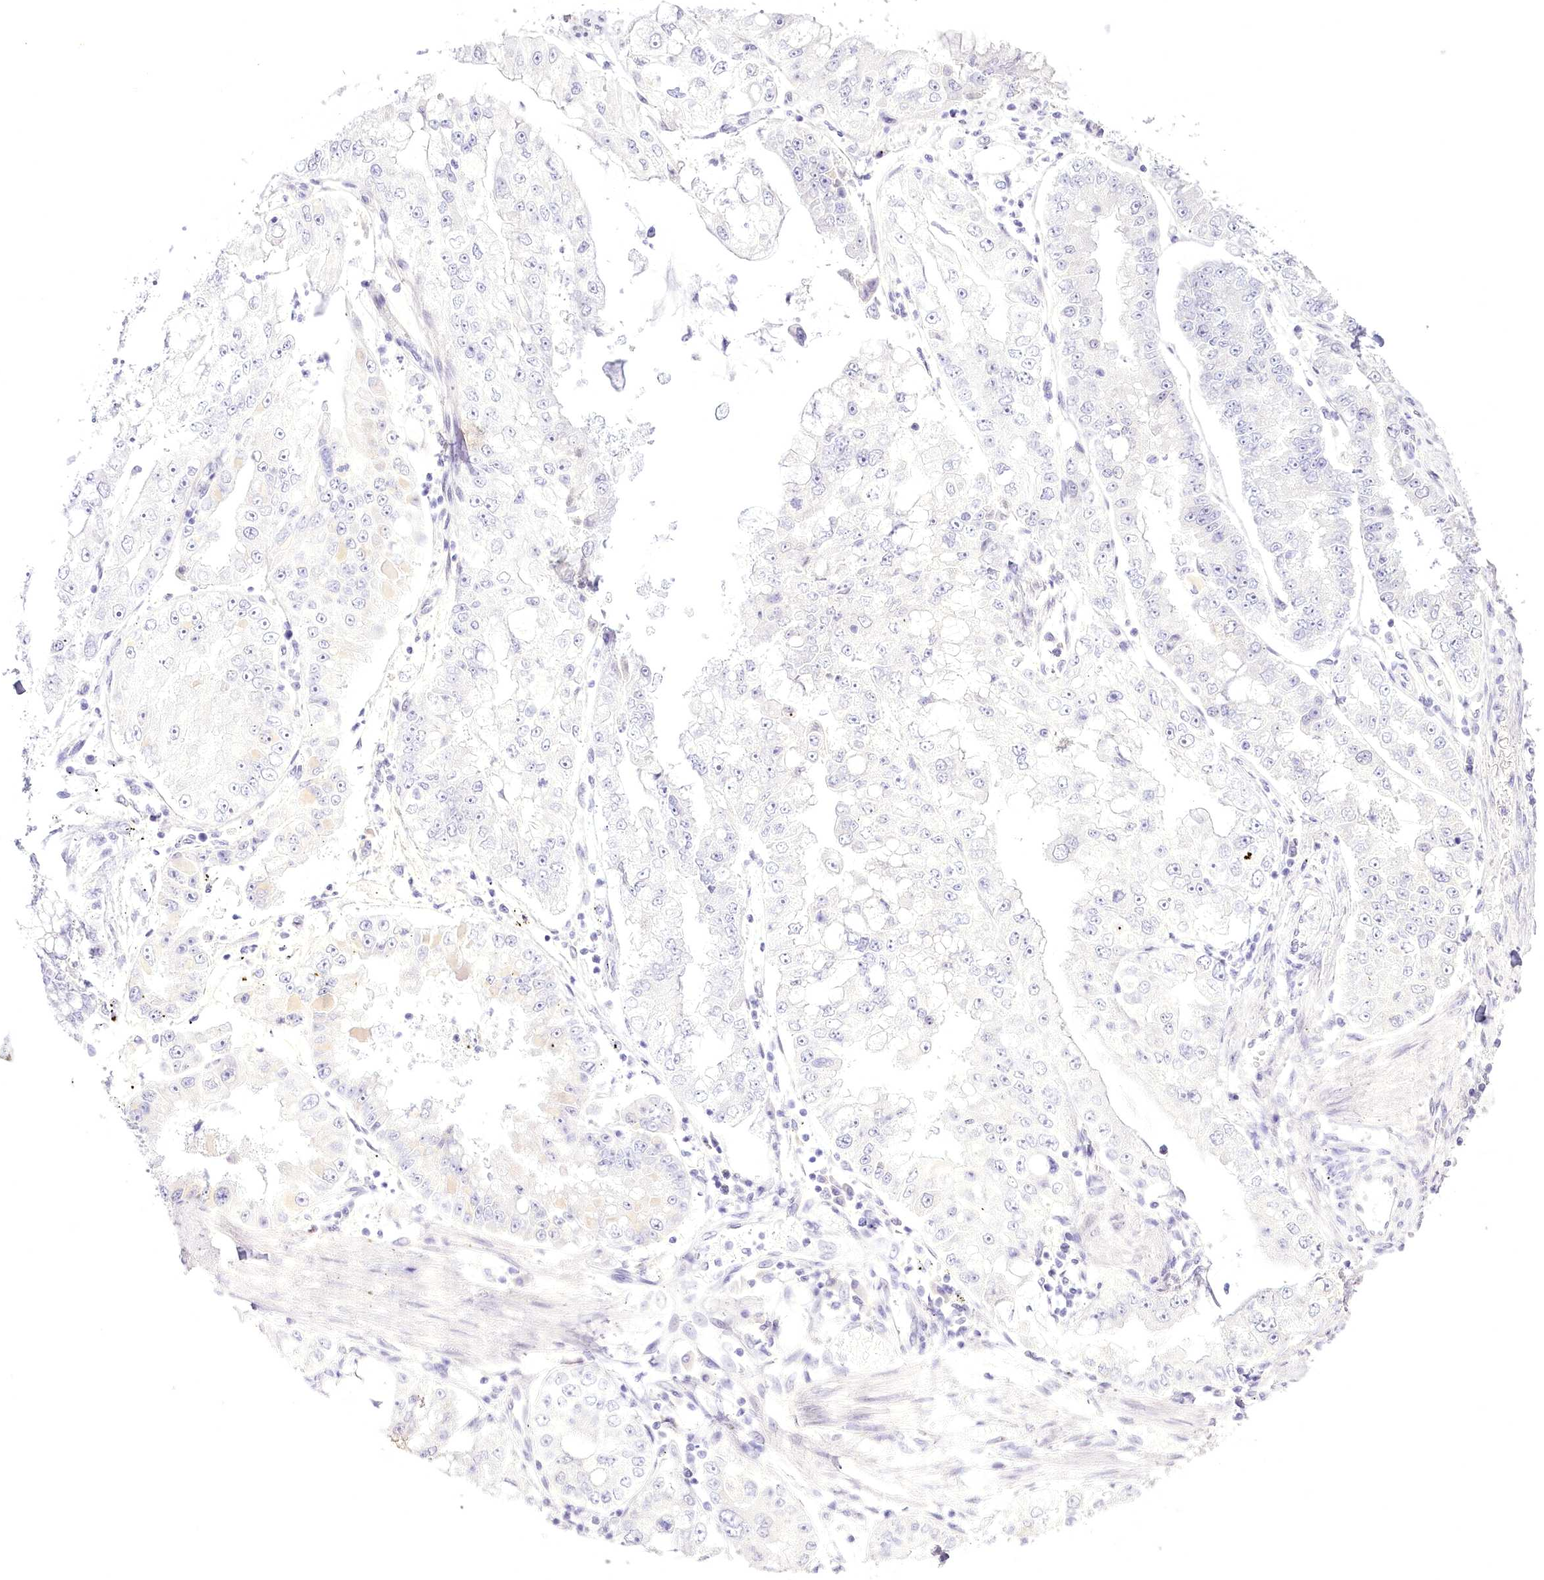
{"staining": {"intensity": "negative", "quantity": "none", "location": "none"}, "tissue": "stomach cancer", "cell_type": "Tumor cells", "image_type": "cancer", "snomed": [{"axis": "morphology", "description": "Adenocarcinoma, NOS"}, {"axis": "topography", "description": "Stomach"}], "caption": "Tumor cells show no significant expression in adenocarcinoma (stomach).", "gene": "SLC39A10", "patient": {"sex": "male", "age": 76}}